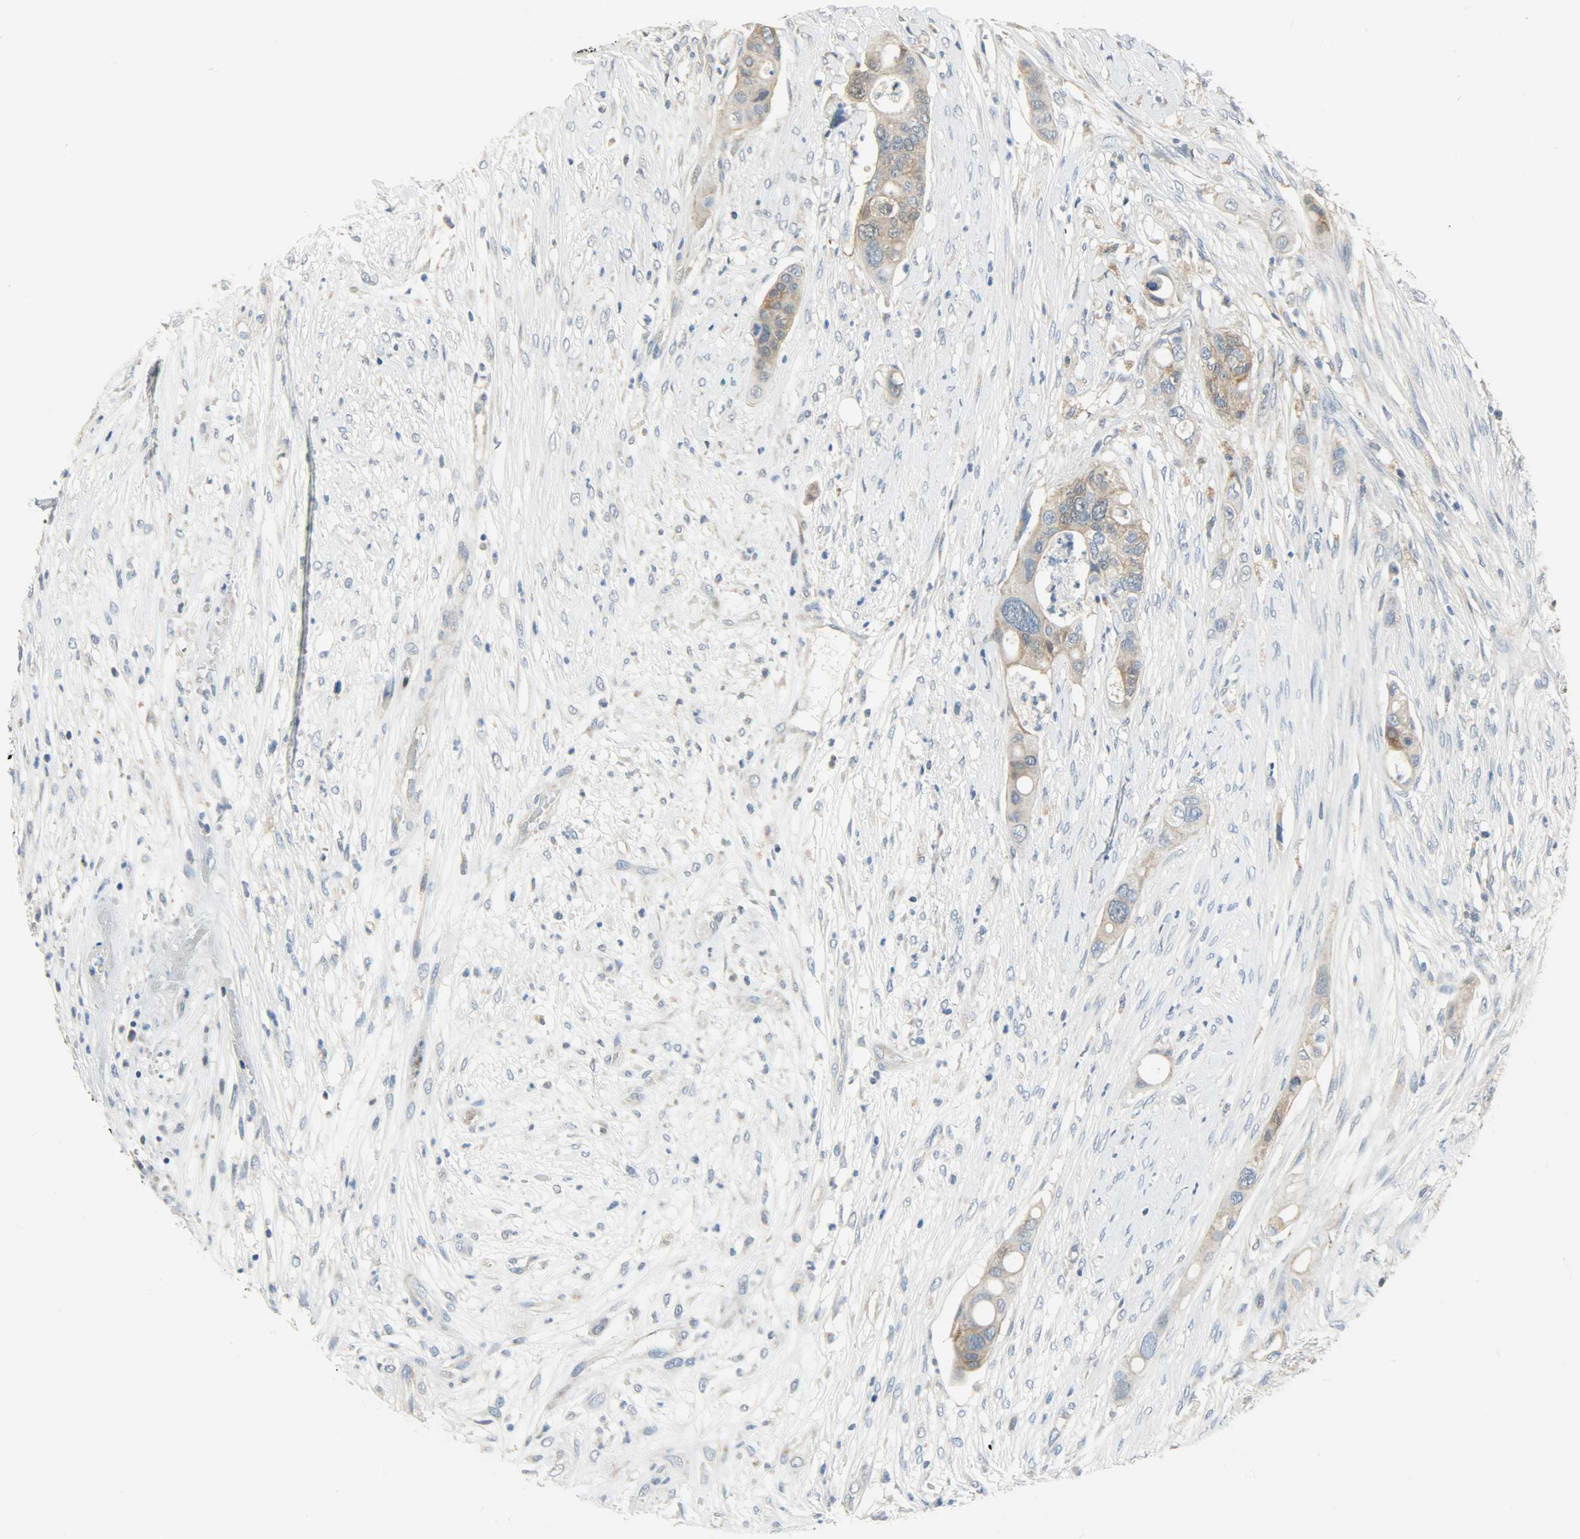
{"staining": {"intensity": "weak", "quantity": ">75%", "location": "cytoplasmic/membranous"}, "tissue": "colorectal cancer", "cell_type": "Tumor cells", "image_type": "cancer", "snomed": [{"axis": "morphology", "description": "Adenocarcinoma, NOS"}, {"axis": "topography", "description": "Colon"}], "caption": "High-magnification brightfield microscopy of colorectal cancer (adenocarcinoma) stained with DAB (3,3'-diaminobenzidine) (brown) and counterstained with hematoxylin (blue). tumor cells exhibit weak cytoplasmic/membranous staining is appreciated in about>75% of cells.", "gene": "PPP1R1B", "patient": {"sex": "female", "age": 57}}